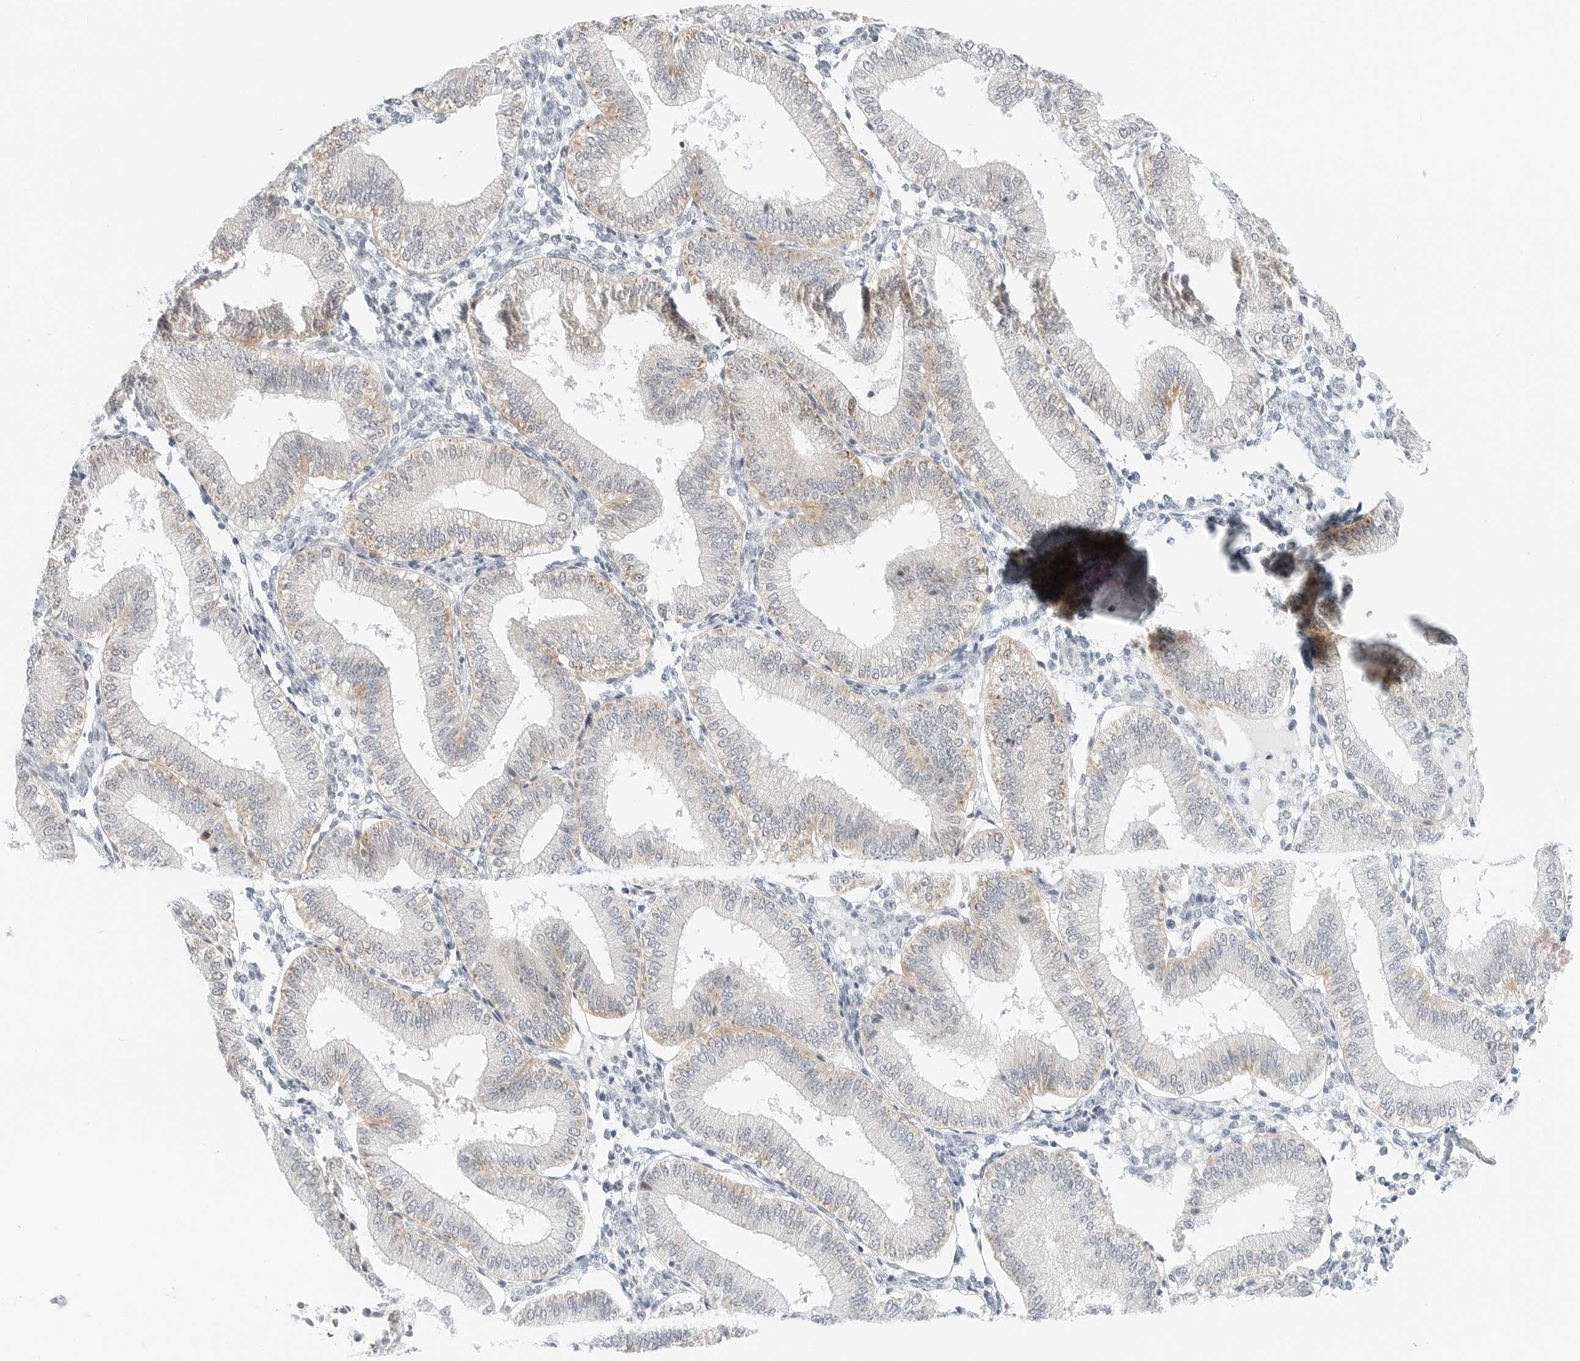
{"staining": {"intensity": "negative", "quantity": "none", "location": "none"}, "tissue": "endometrium", "cell_type": "Cells in endometrial stroma", "image_type": "normal", "snomed": [{"axis": "morphology", "description": "Normal tissue, NOS"}, {"axis": "topography", "description": "Endometrium"}], "caption": "Immunohistochemistry of benign human endometrium demonstrates no positivity in cells in endometrial stroma.", "gene": "CCSAP", "patient": {"sex": "female", "age": 39}}